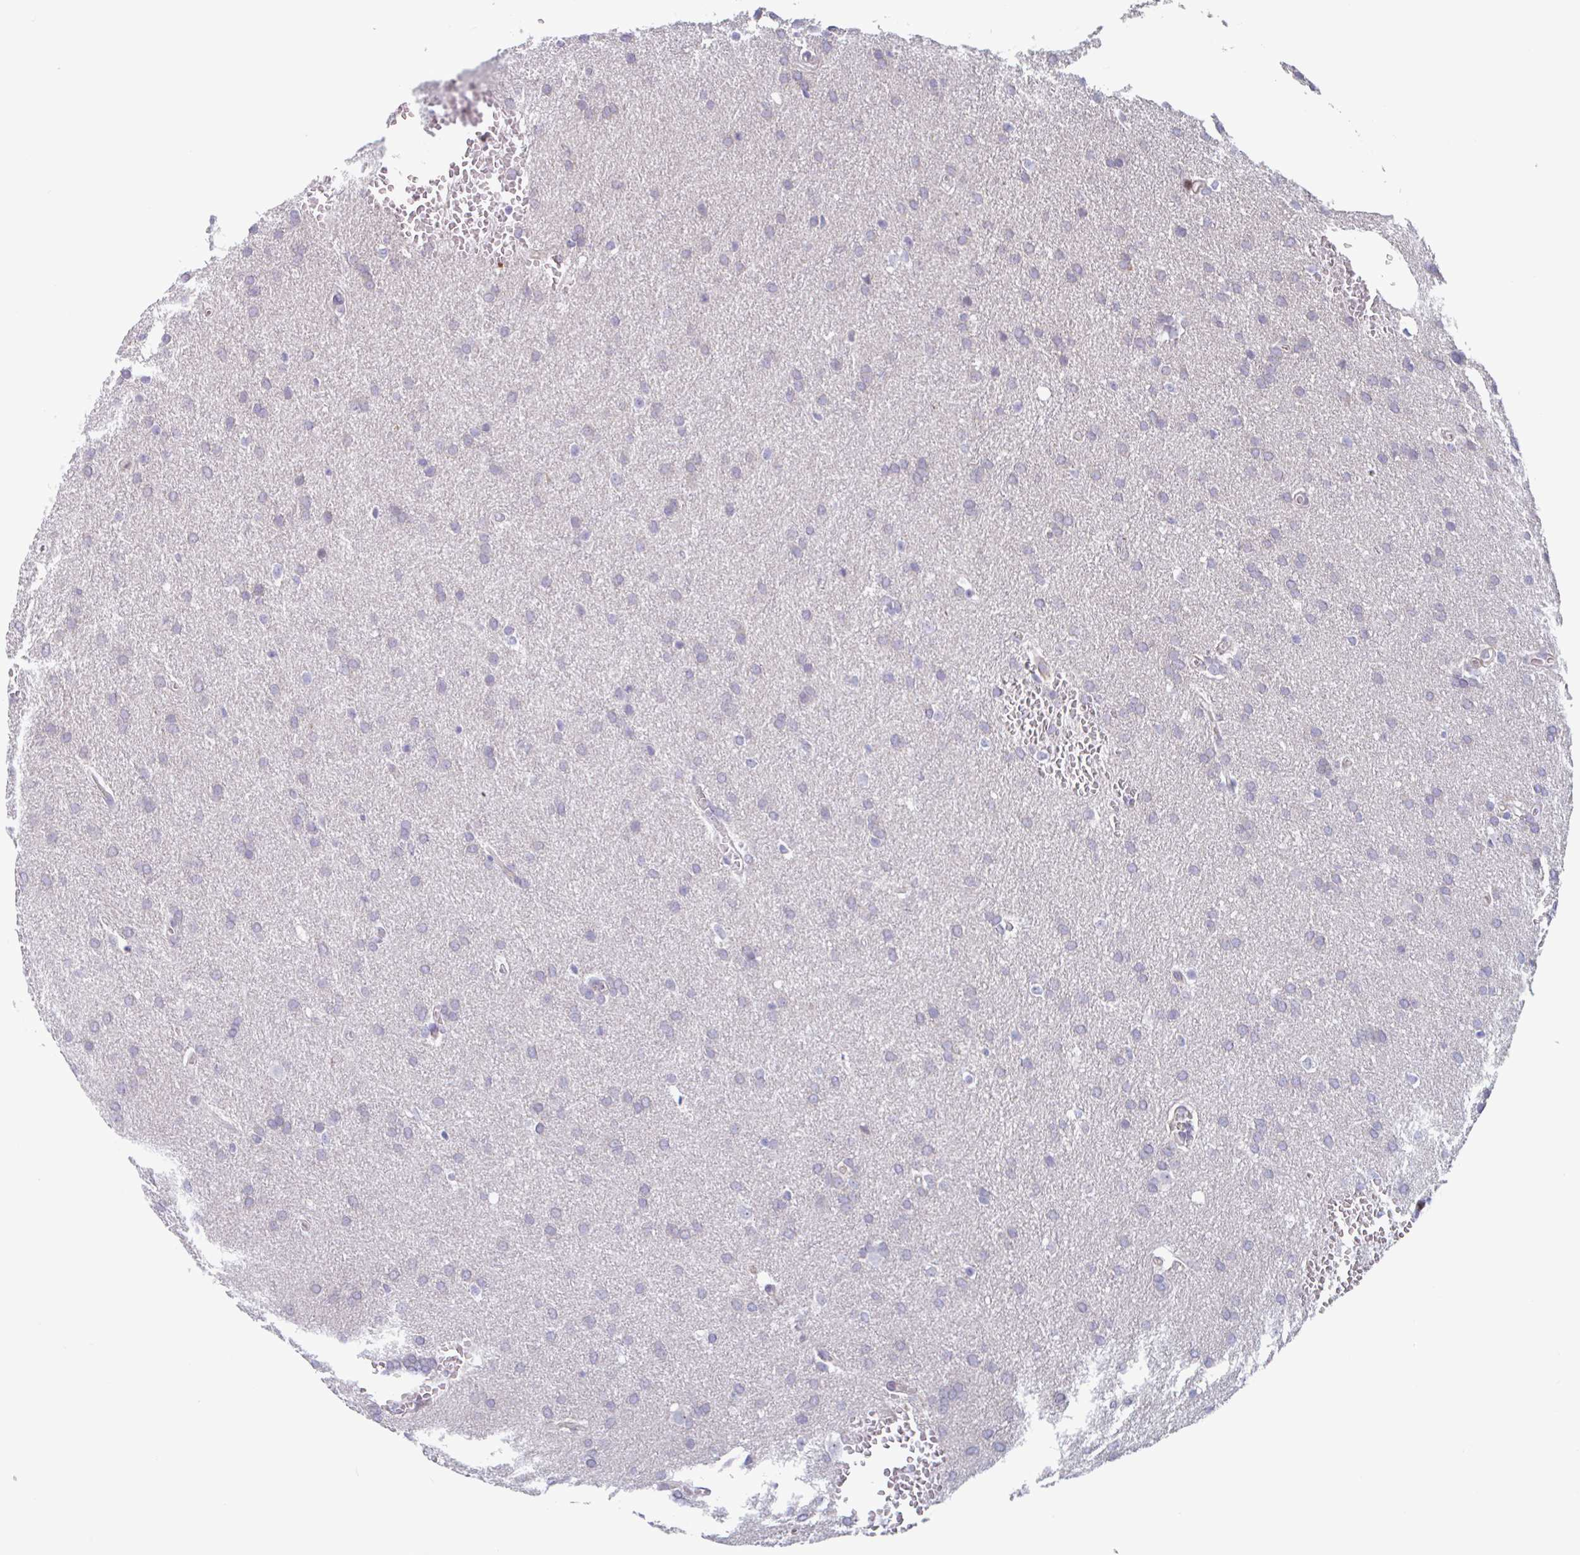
{"staining": {"intensity": "negative", "quantity": "none", "location": "none"}, "tissue": "glioma", "cell_type": "Tumor cells", "image_type": "cancer", "snomed": [{"axis": "morphology", "description": "Glioma, malignant, Low grade"}, {"axis": "topography", "description": "Brain"}], "caption": "Image shows no protein staining in tumor cells of glioma tissue. (DAB immunohistochemistry (IHC) visualized using brightfield microscopy, high magnification).", "gene": "DUXA", "patient": {"sex": "female", "age": 33}}